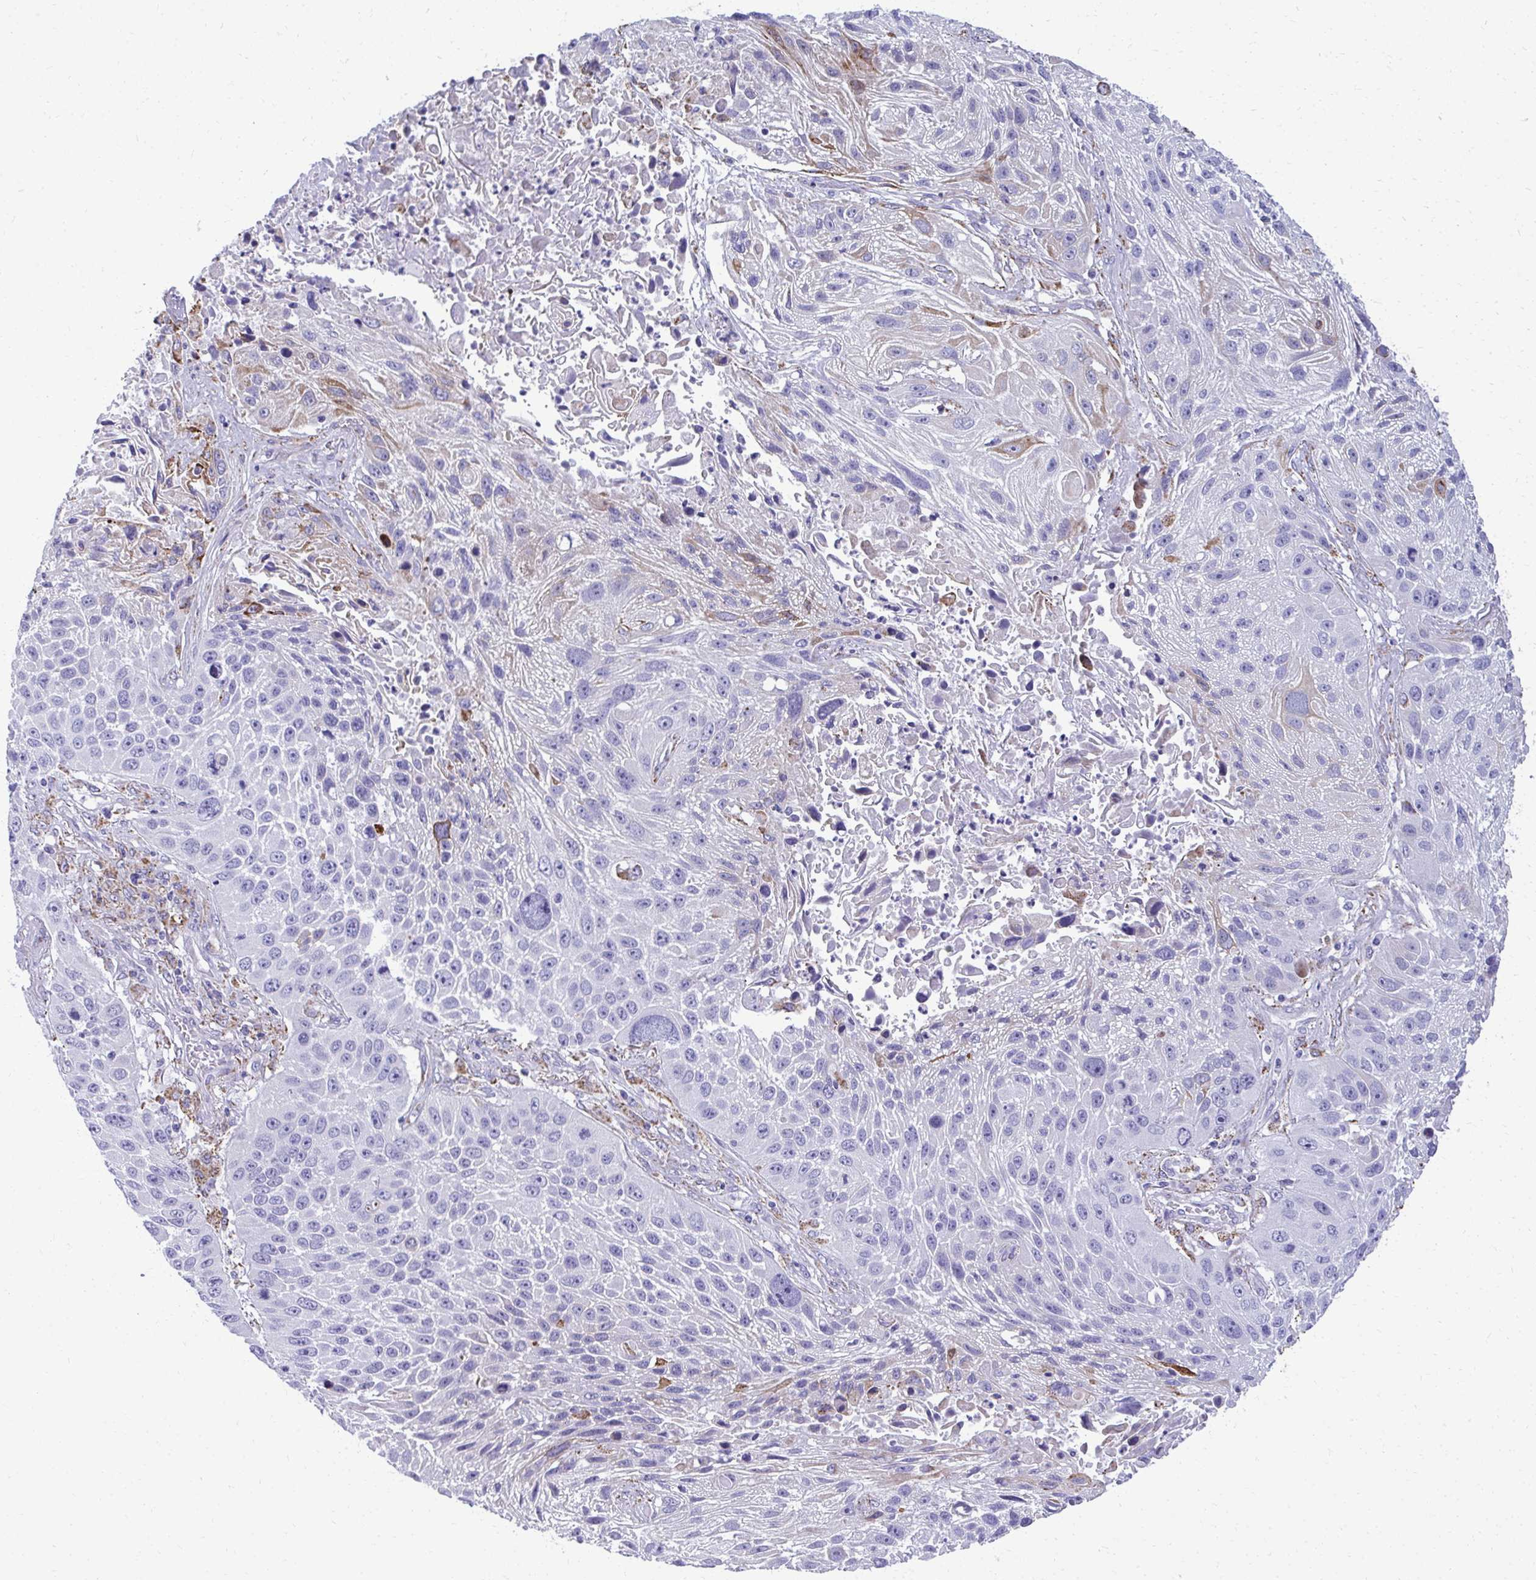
{"staining": {"intensity": "moderate", "quantity": "<25%", "location": "cytoplasmic/membranous"}, "tissue": "lung cancer", "cell_type": "Tumor cells", "image_type": "cancer", "snomed": [{"axis": "morphology", "description": "Normal morphology"}, {"axis": "morphology", "description": "Squamous cell carcinoma, NOS"}, {"axis": "topography", "description": "Lymph node"}, {"axis": "topography", "description": "Lung"}], "caption": "Moderate cytoplasmic/membranous staining for a protein is identified in approximately <25% of tumor cells of lung squamous cell carcinoma using IHC.", "gene": "AIG1", "patient": {"sex": "male", "age": 67}}